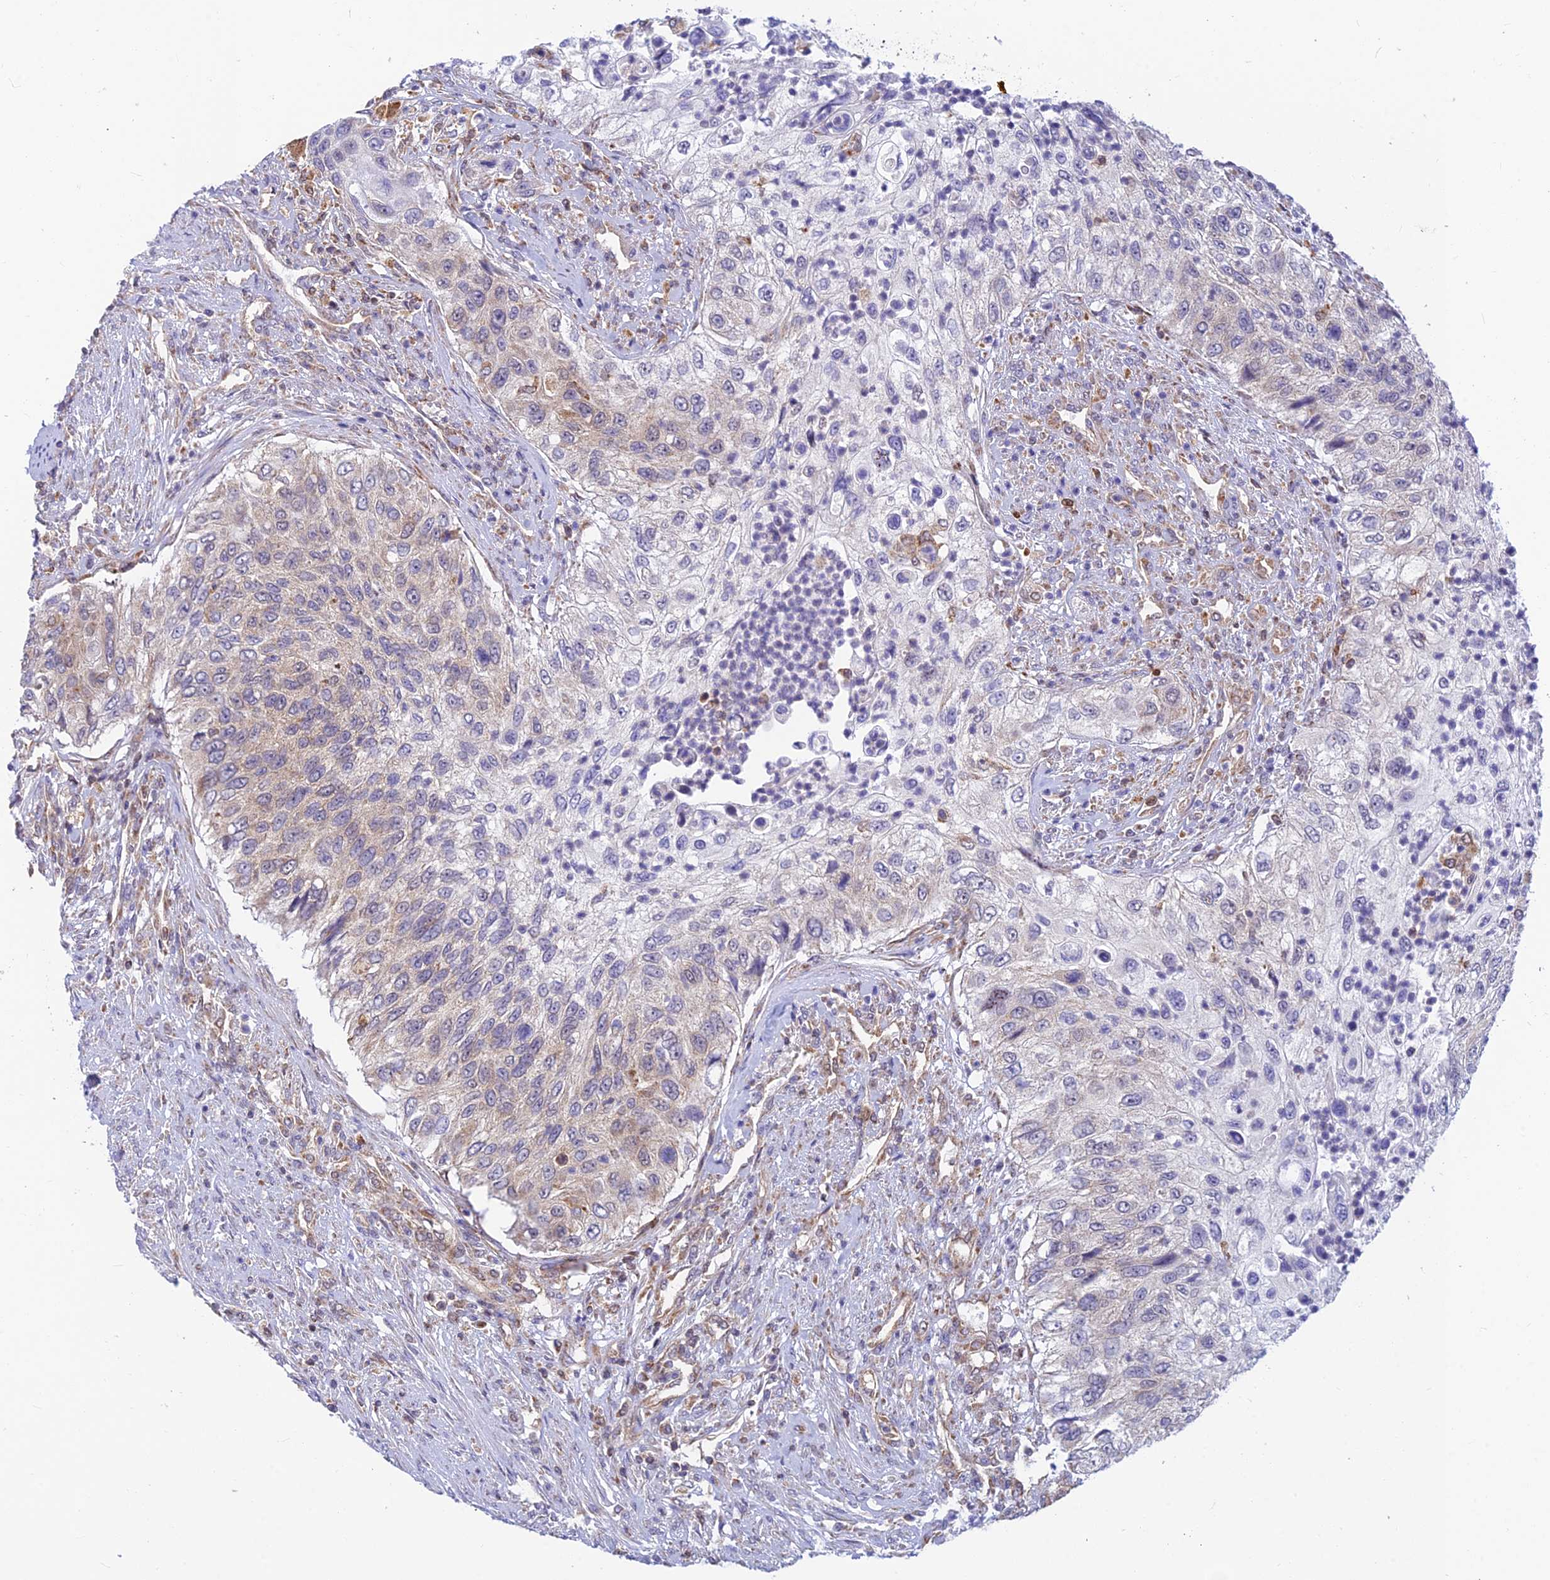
{"staining": {"intensity": "weak", "quantity": "<25%", "location": "cytoplasmic/membranous"}, "tissue": "urothelial cancer", "cell_type": "Tumor cells", "image_type": "cancer", "snomed": [{"axis": "morphology", "description": "Urothelial carcinoma, High grade"}, {"axis": "topography", "description": "Urinary bladder"}], "caption": "IHC histopathology image of high-grade urothelial carcinoma stained for a protein (brown), which demonstrates no staining in tumor cells.", "gene": "LYSMD2", "patient": {"sex": "female", "age": 60}}